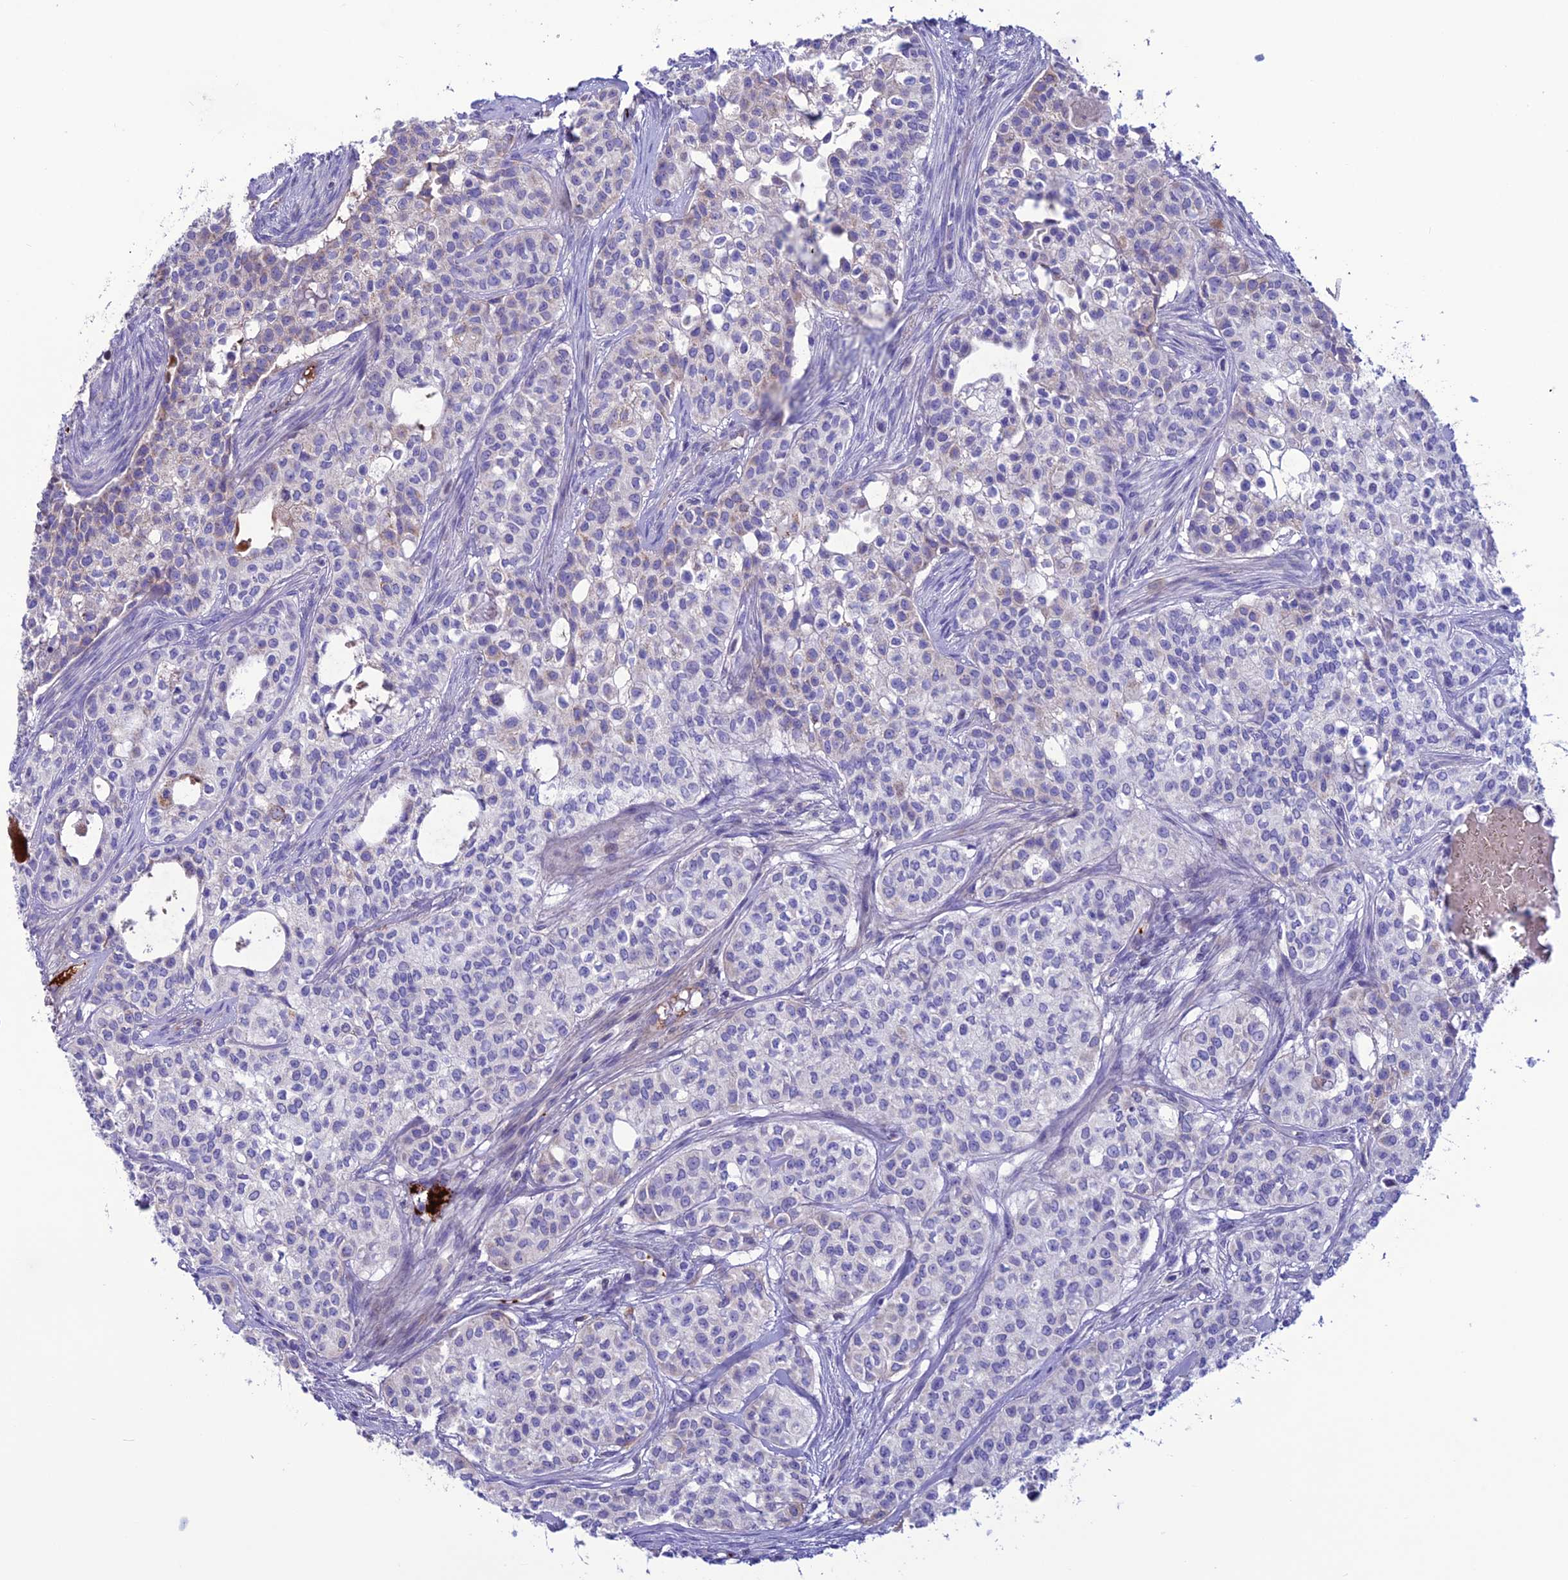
{"staining": {"intensity": "weak", "quantity": "<25%", "location": "cytoplasmic/membranous"}, "tissue": "head and neck cancer", "cell_type": "Tumor cells", "image_type": "cancer", "snomed": [{"axis": "morphology", "description": "Adenocarcinoma, NOS"}, {"axis": "topography", "description": "Head-Neck"}], "caption": "A high-resolution micrograph shows immunohistochemistry (IHC) staining of adenocarcinoma (head and neck), which reveals no significant staining in tumor cells.", "gene": "C21orf140", "patient": {"sex": "male", "age": 81}}